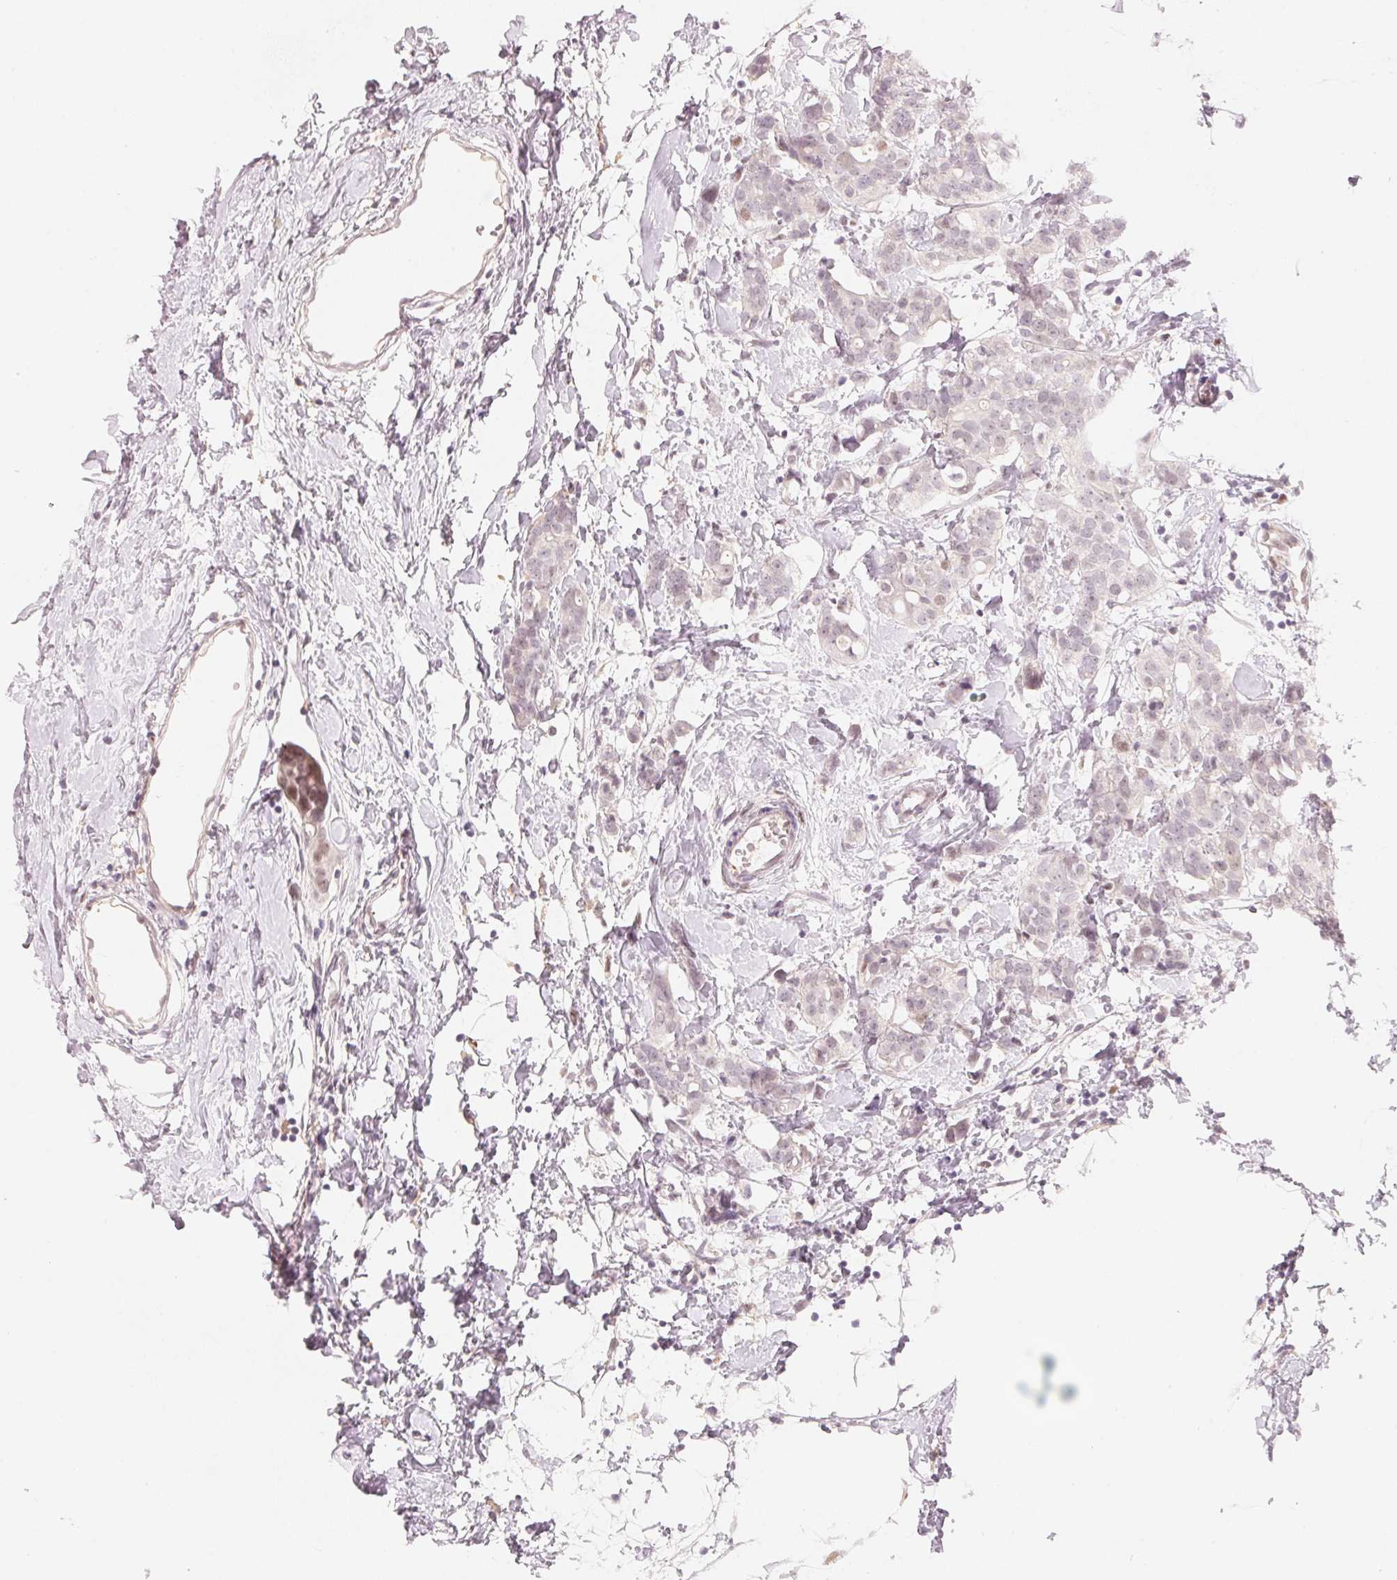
{"staining": {"intensity": "weak", "quantity": "<25%", "location": "nuclear"}, "tissue": "breast cancer", "cell_type": "Tumor cells", "image_type": "cancer", "snomed": [{"axis": "morphology", "description": "Duct carcinoma"}, {"axis": "topography", "description": "Breast"}], "caption": "High magnification brightfield microscopy of breast cancer (intraductal carcinoma) stained with DAB (brown) and counterstained with hematoxylin (blue): tumor cells show no significant expression.", "gene": "ARHGAP22", "patient": {"sex": "female", "age": 40}}